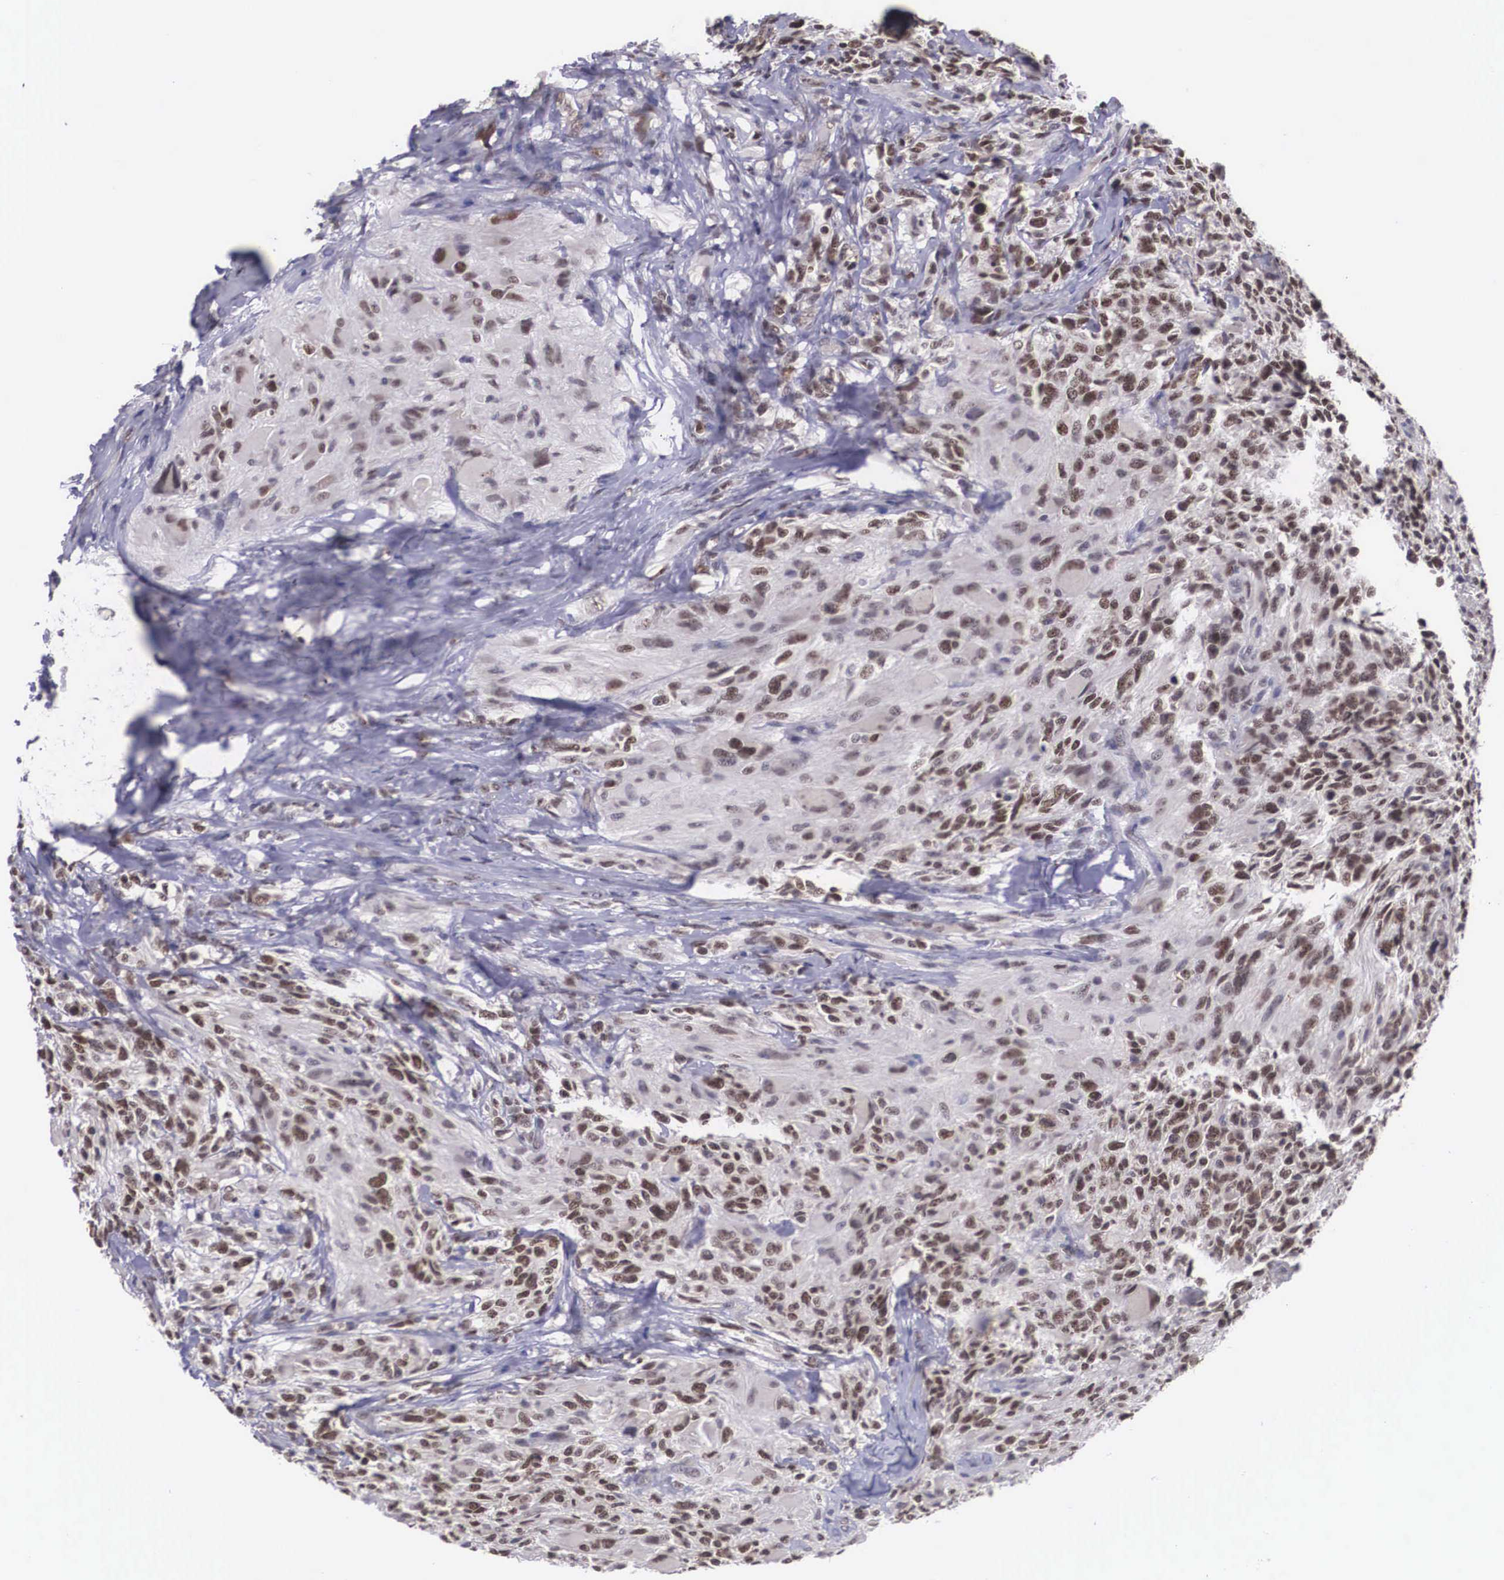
{"staining": {"intensity": "weak", "quantity": "25%-75%", "location": "nuclear"}, "tissue": "glioma", "cell_type": "Tumor cells", "image_type": "cancer", "snomed": [{"axis": "morphology", "description": "Glioma, malignant, High grade"}, {"axis": "topography", "description": "Brain"}], "caption": "Immunohistochemical staining of human glioma exhibits low levels of weak nuclear positivity in approximately 25%-75% of tumor cells. The protein is stained brown, and the nuclei are stained in blue (DAB (3,3'-diaminobenzidine) IHC with brightfield microscopy, high magnification).", "gene": "ZNF275", "patient": {"sex": "male", "age": 69}}